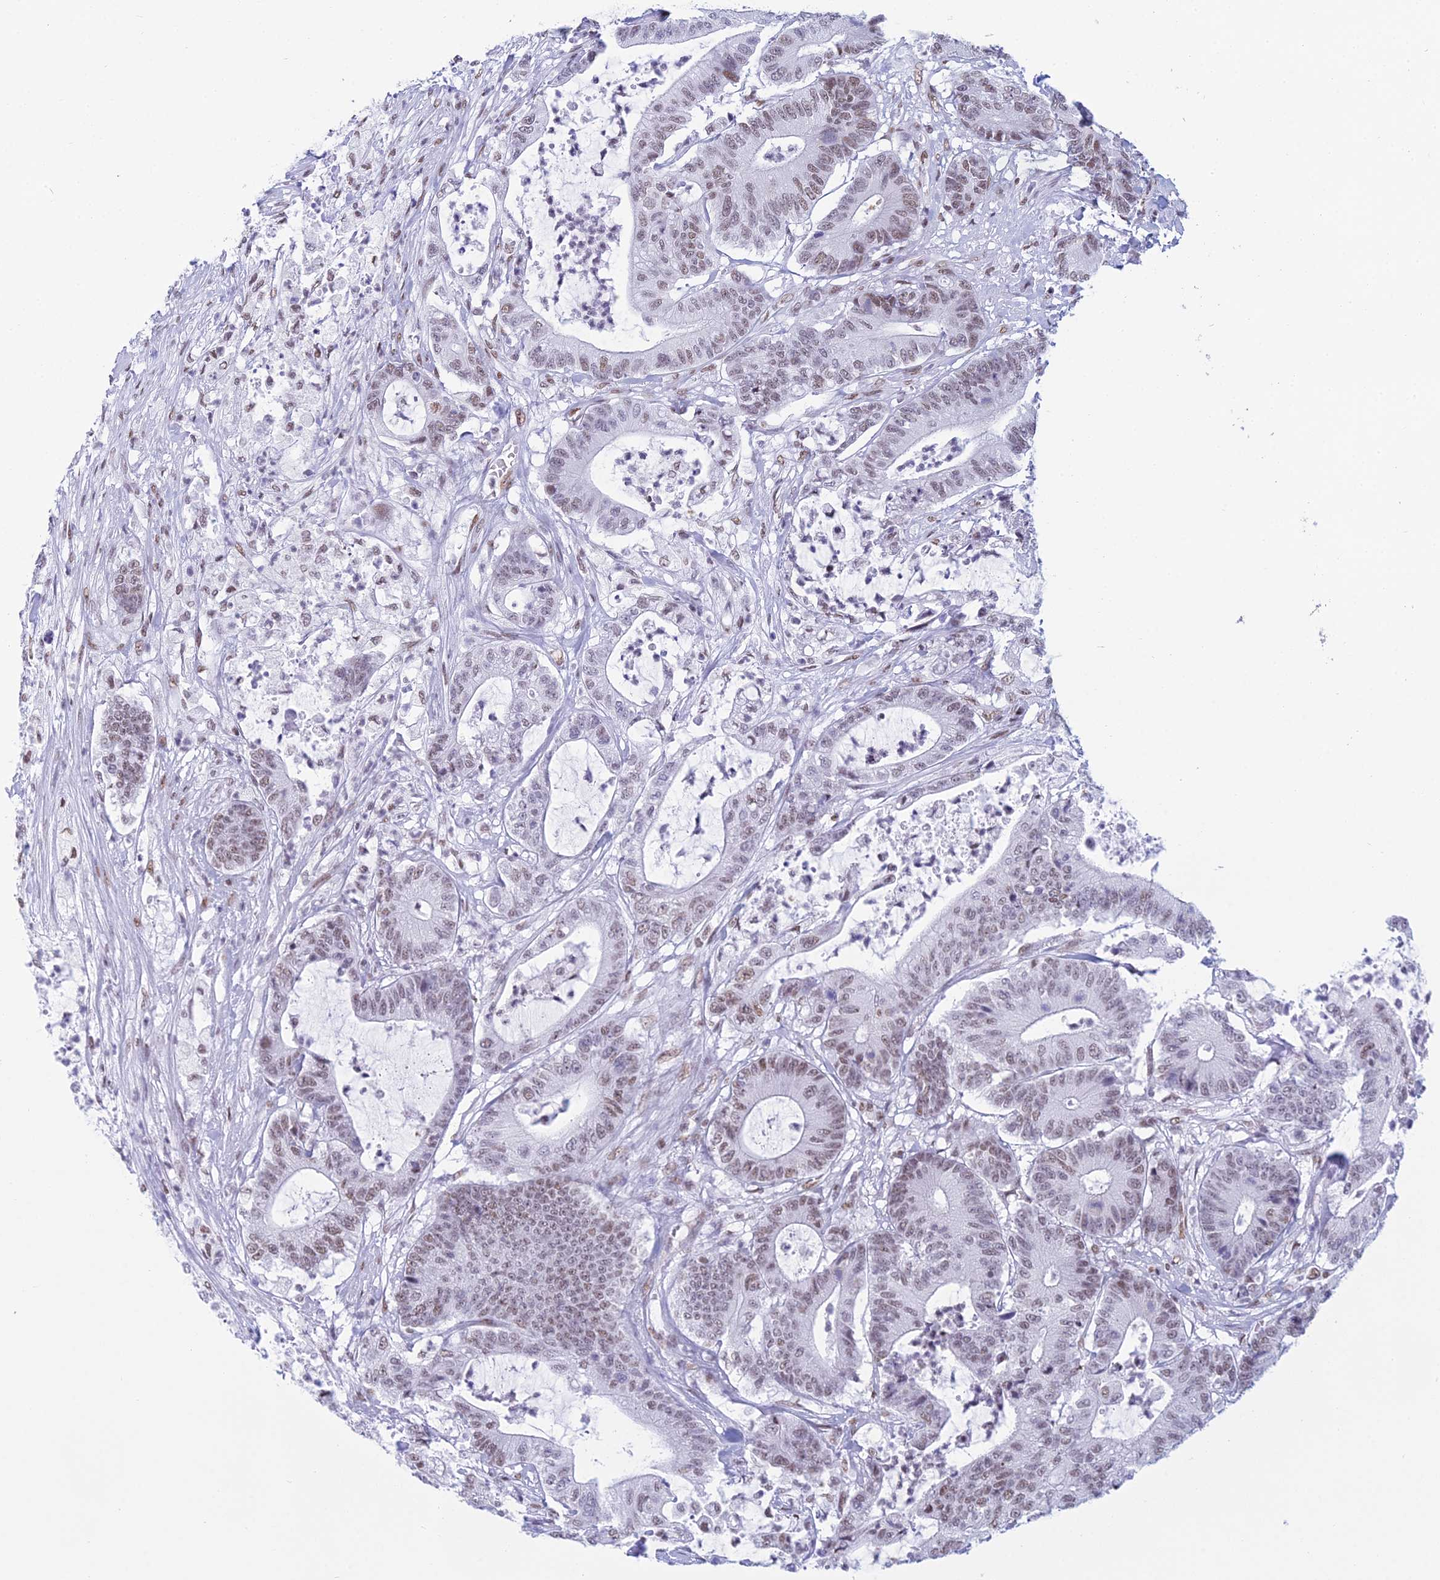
{"staining": {"intensity": "moderate", "quantity": ">75%", "location": "nuclear"}, "tissue": "colorectal cancer", "cell_type": "Tumor cells", "image_type": "cancer", "snomed": [{"axis": "morphology", "description": "Adenocarcinoma, NOS"}, {"axis": "topography", "description": "Colon"}], "caption": "Protein expression analysis of human colorectal adenocarcinoma reveals moderate nuclear staining in about >75% of tumor cells.", "gene": "CDC26", "patient": {"sex": "female", "age": 84}}